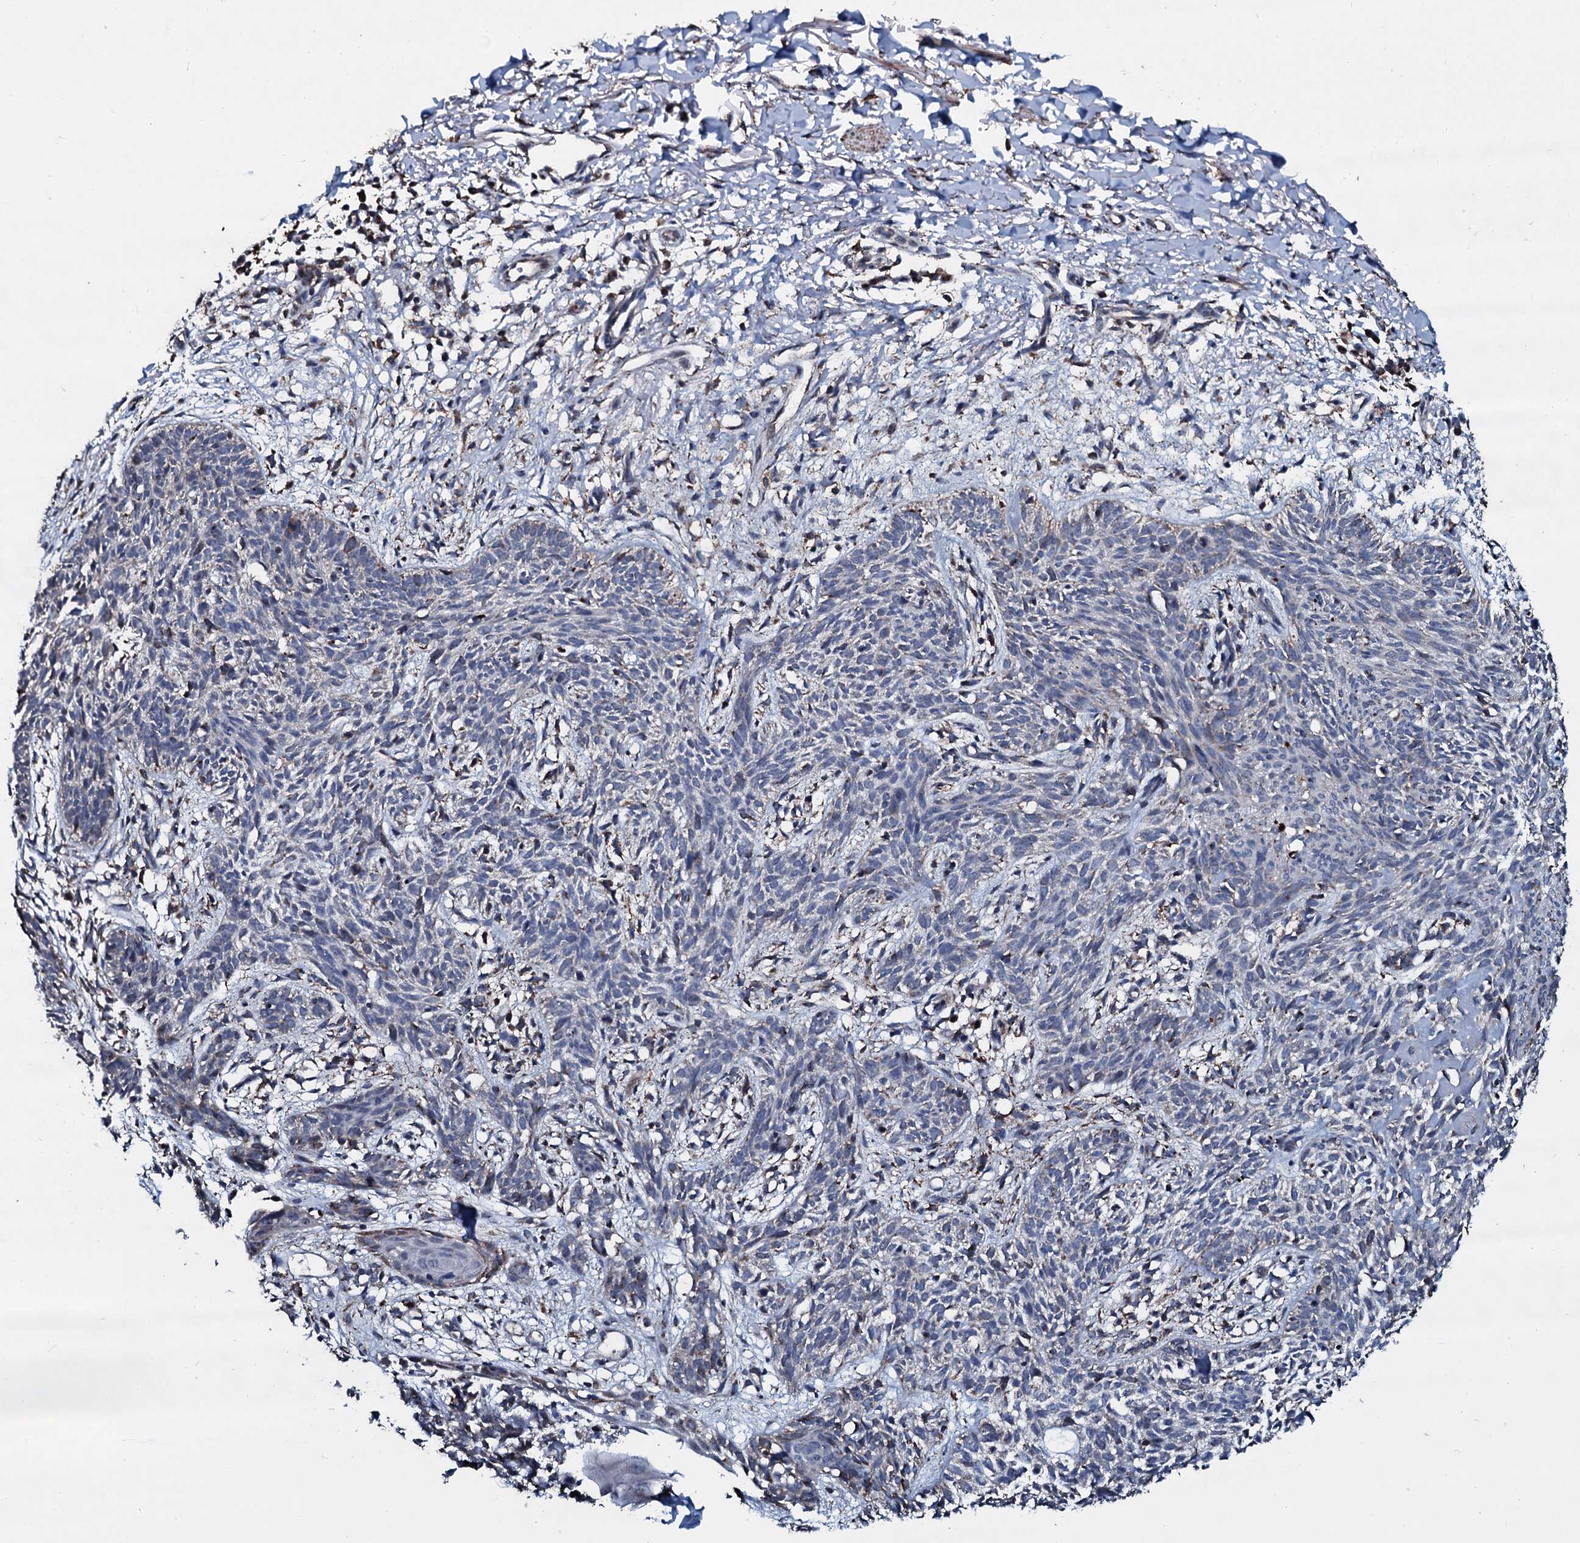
{"staining": {"intensity": "negative", "quantity": "none", "location": "none"}, "tissue": "skin cancer", "cell_type": "Tumor cells", "image_type": "cancer", "snomed": [{"axis": "morphology", "description": "Basal cell carcinoma"}, {"axis": "topography", "description": "Skin"}], "caption": "High power microscopy histopathology image of an immunohistochemistry (IHC) histopathology image of skin cancer (basal cell carcinoma), revealing no significant expression in tumor cells. Brightfield microscopy of immunohistochemistry (IHC) stained with DAB (brown) and hematoxylin (blue), captured at high magnification.", "gene": "DYNC2I2", "patient": {"sex": "female", "age": 66}}